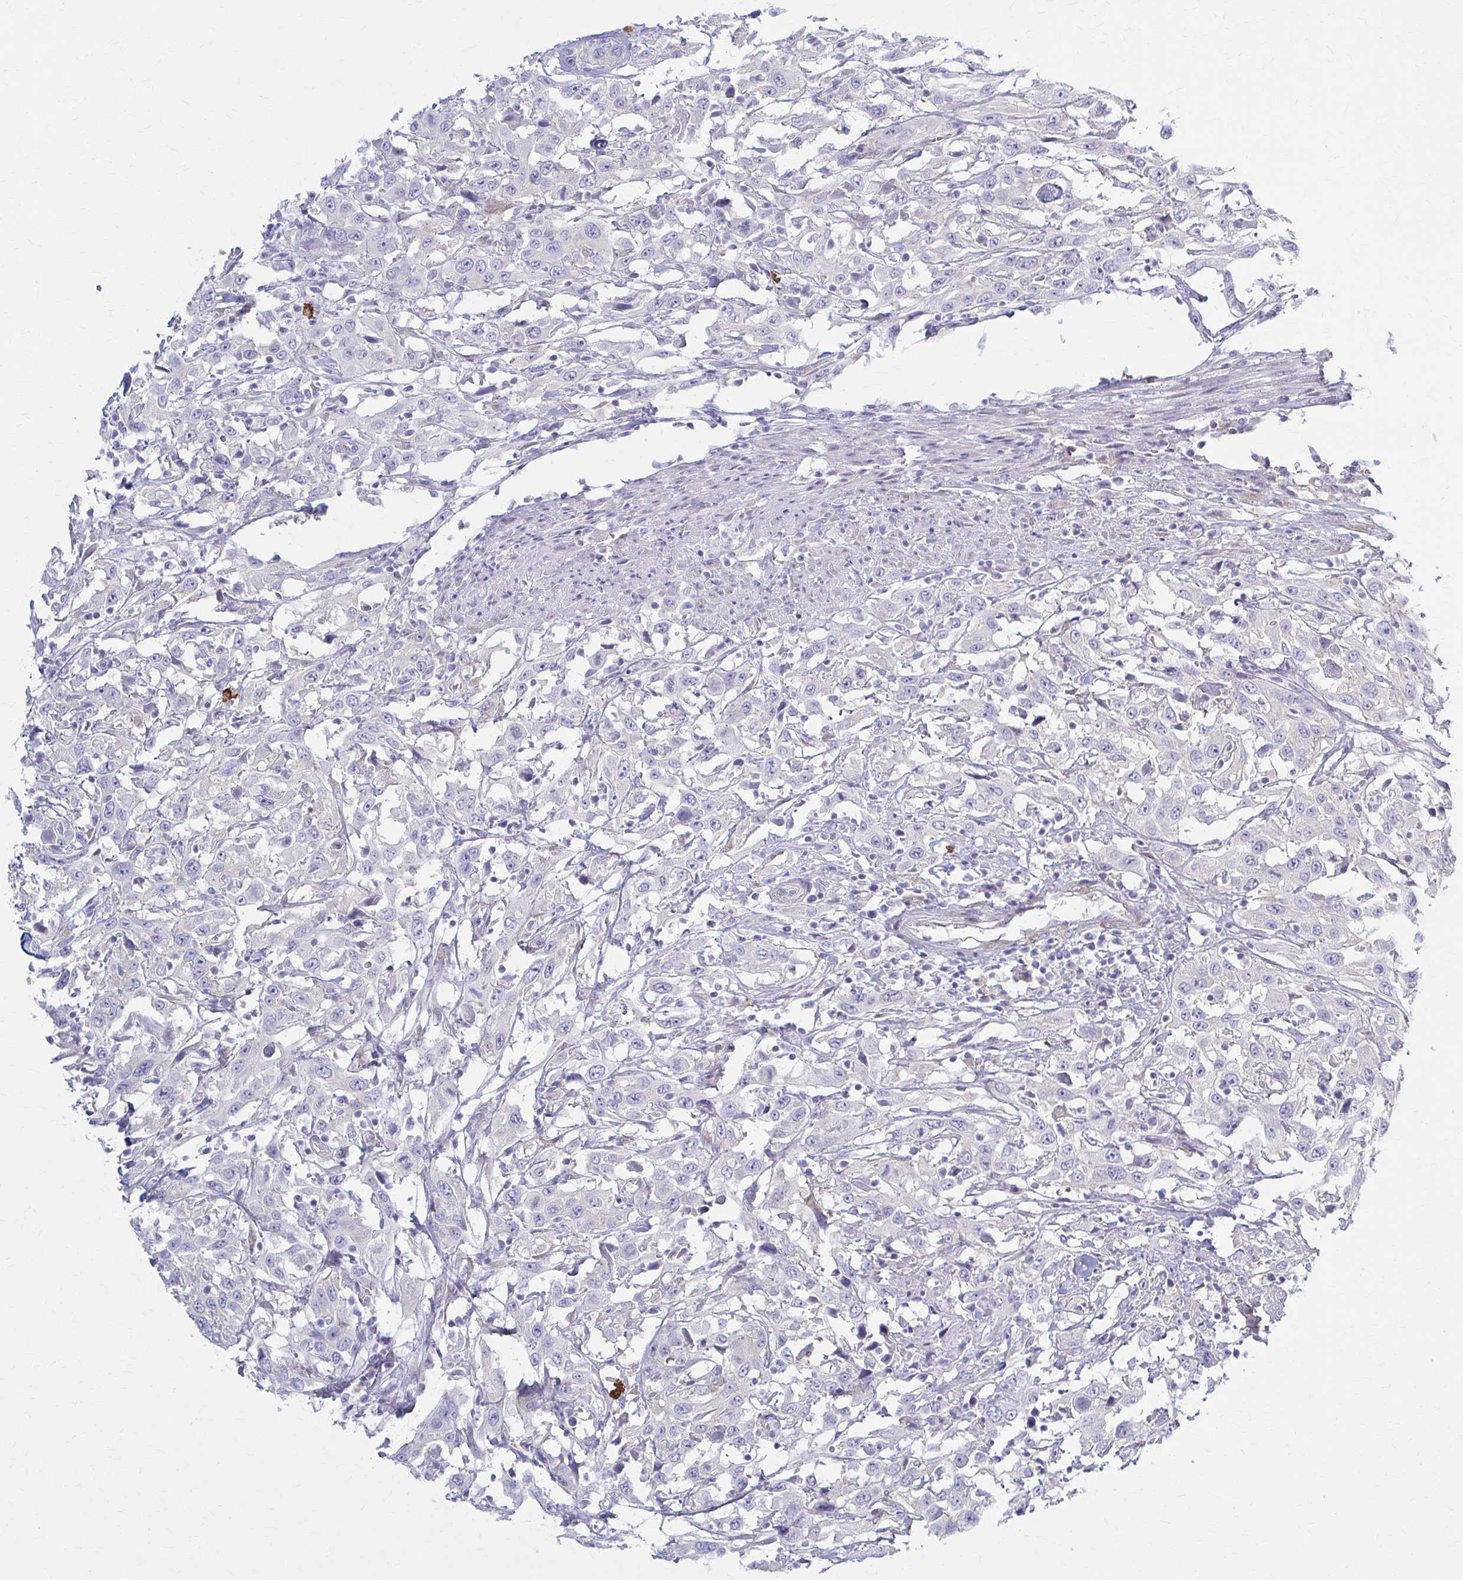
{"staining": {"intensity": "negative", "quantity": "none", "location": "none"}, "tissue": "urothelial cancer", "cell_type": "Tumor cells", "image_type": "cancer", "snomed": [{"axis": "morphology", "description": "Urothelial carcinoma, High grade"}, {"axis": "topography", "description": "Urinary bladder"}], "caption": "Immunohistochemical staining of human high-grade urothelial carcinoma shows no significant positivity in tumor cells.", "gene": "PRKRA", "patient": {"sex": "male", "age": 61}}